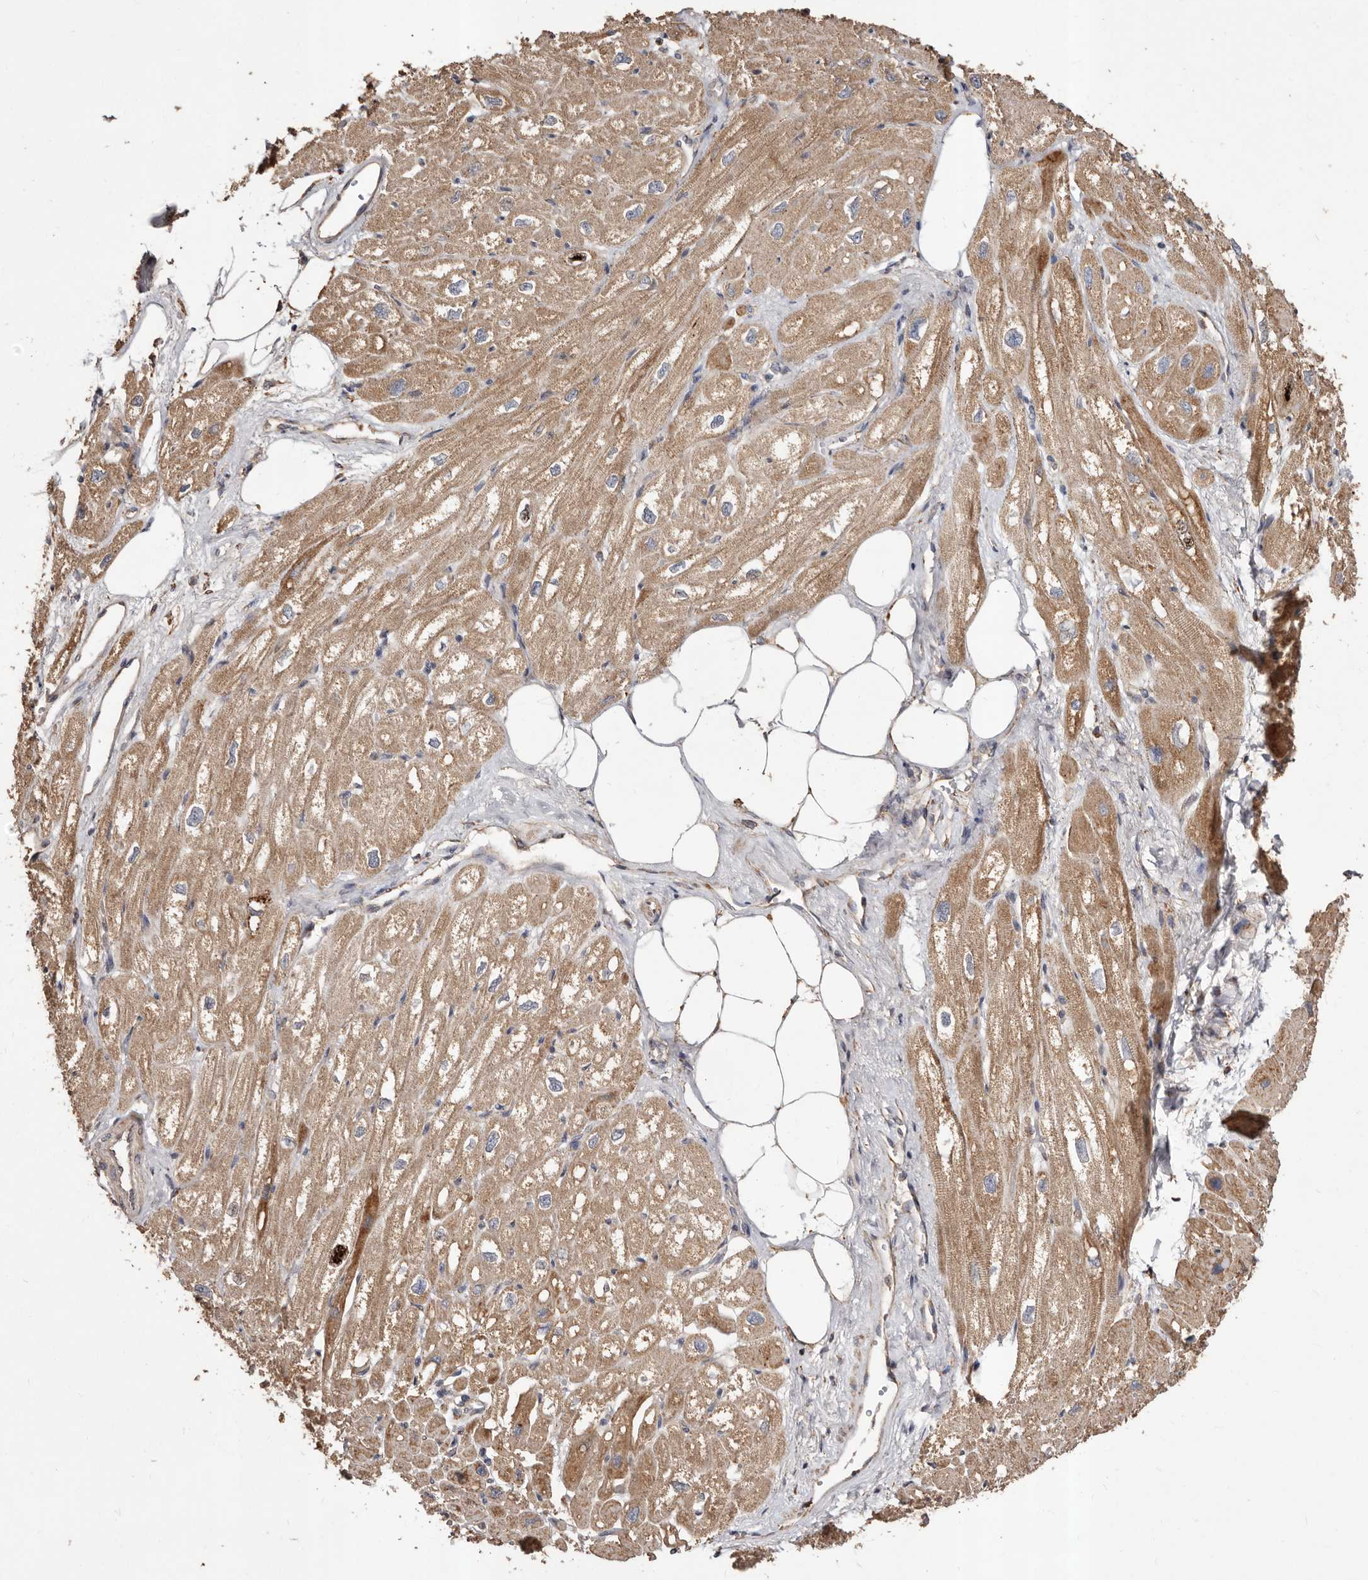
{"staining": {"intensity": "moderate", "quantity": ">75%", "location": "cytoplasmic/membranous"}, "tissue": "heart muscle", "cell_type": "Cardiomyocytes", "image_type": "normal", "snomed": [{"axis": "morphology", "description": "Normal tissue, NOS"}, {"axis": "topography", "description": "Heart"}], "caption": "Heart muscle was stained to show a protein in brown. There is medium levels of moderate cytoplasmic/membranous positivity in about >75% of cardiomyocytes.", "gene": "STEAP2", "patient": {"sex": "male", "age": 50}}